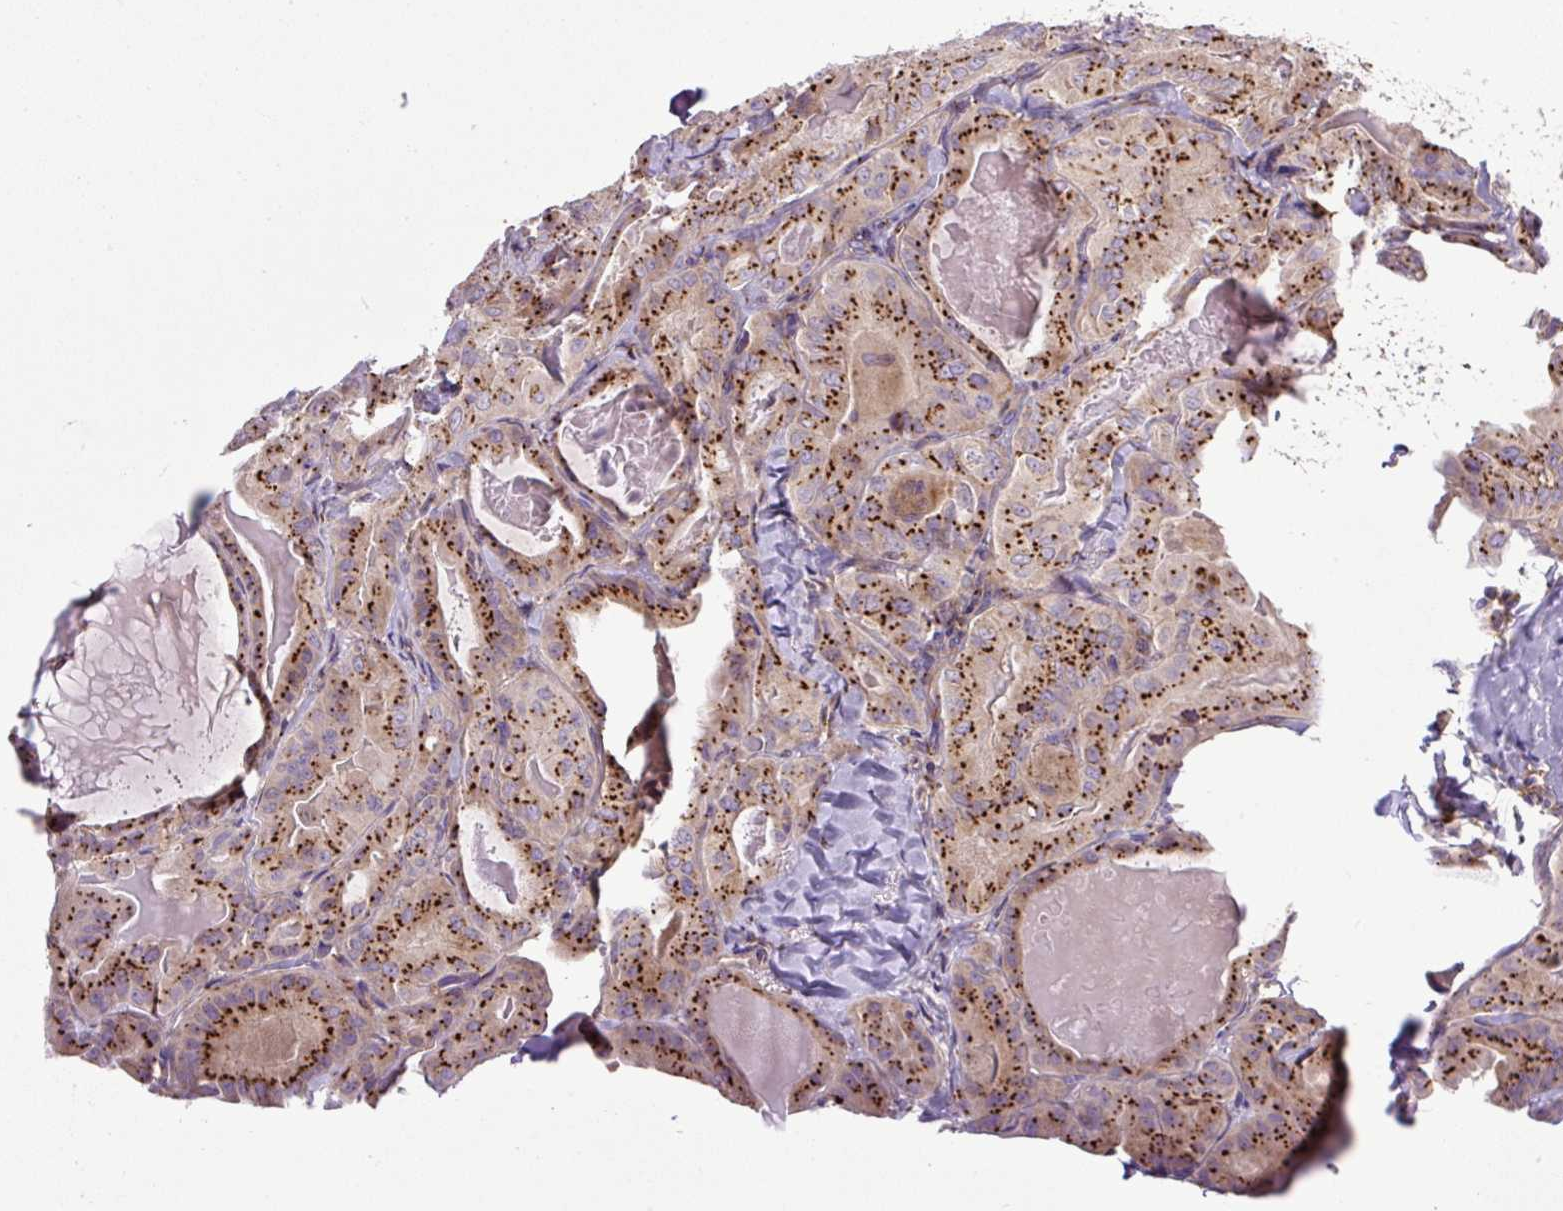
{"staining": {"intensity": "strong", "quantity": ">75%", "location": "cytoplasmic/membranous"}, "tissue": "thyroid cancer", "cell_type": "Tumor cells", "image_type": "cancer", "snomed": [{"axis": "morphology", "description": "Papillary adenocarcinoma, NOS"}, {"axis": "topography", "description": "Thyroid gland"}], "caption": "Tumor cells reveal high levels of strong cytoplasmic/membranous positivity in about >75% of cells in papillary adenocarcinoma (thyroid). (IHC, brightfield microscopy, high magnification).", "gene": "MSMP", "patient": {"sex": "female", "age": 68}}